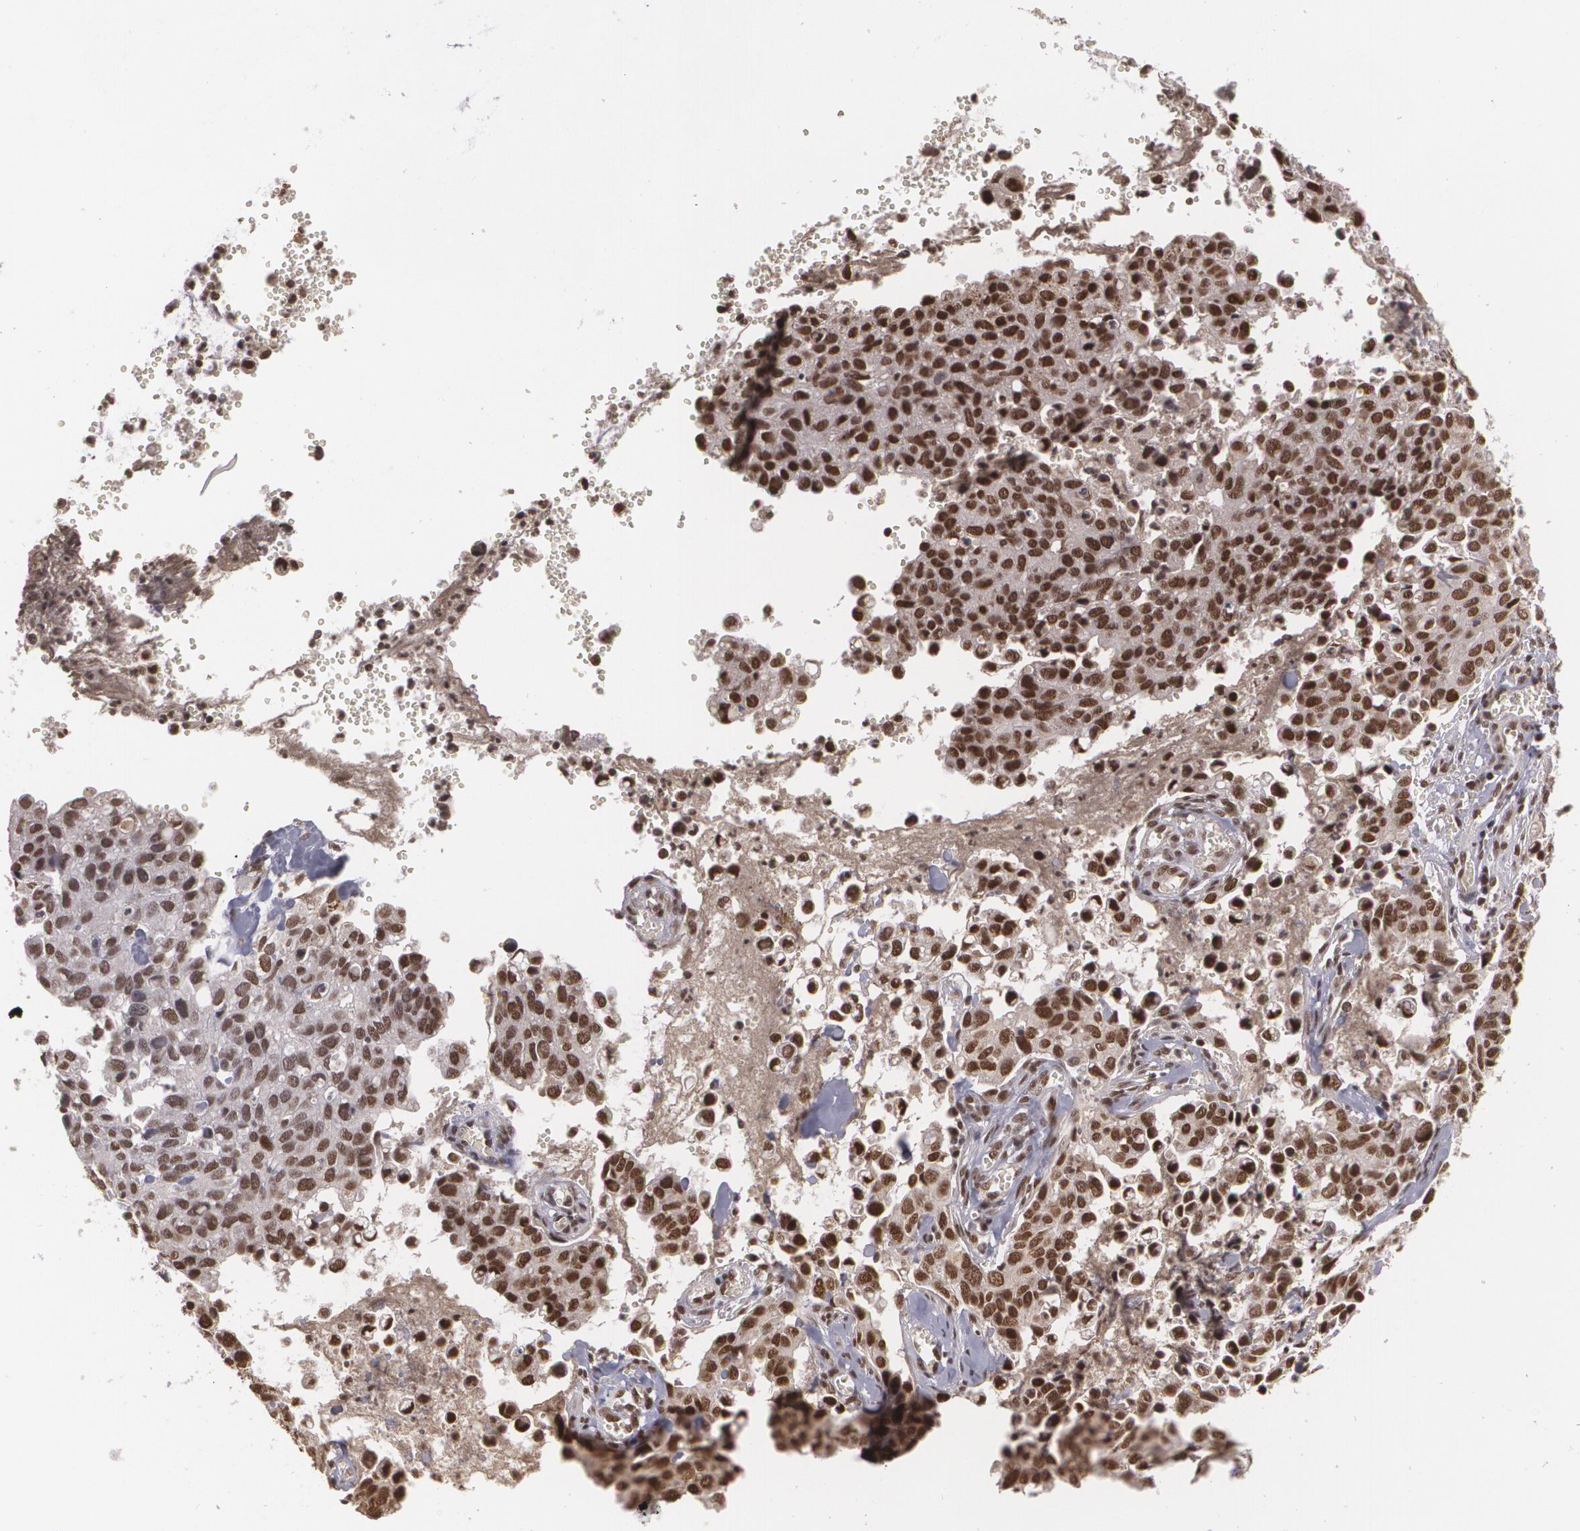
{"staining": {"intensity": "strong", "quantity": ">75%", "location": "nuclear"}, "tissue": "cervical cancer", "cell_type": "Tumor cells", "image_type": "cancer", "snomed": [{"axis": "morphology", "description": "Normal tissue, NOS"}, {"axis": "morphology", "description": "Squamous cell carcinoma, NOS"}, {"axis": "topography", "description": "Cervix"}], "caption": "Cervical squamous cell carcinoma stained with immunohistochemistry (IHC) exhibits strong nuclear staining in approximately >75% of tumor cells. The protein of interest is shown in brown color, while the nuclei are stained blue.", "gene": "RXRB", "patient": {"sex": "female", "age": 45}}